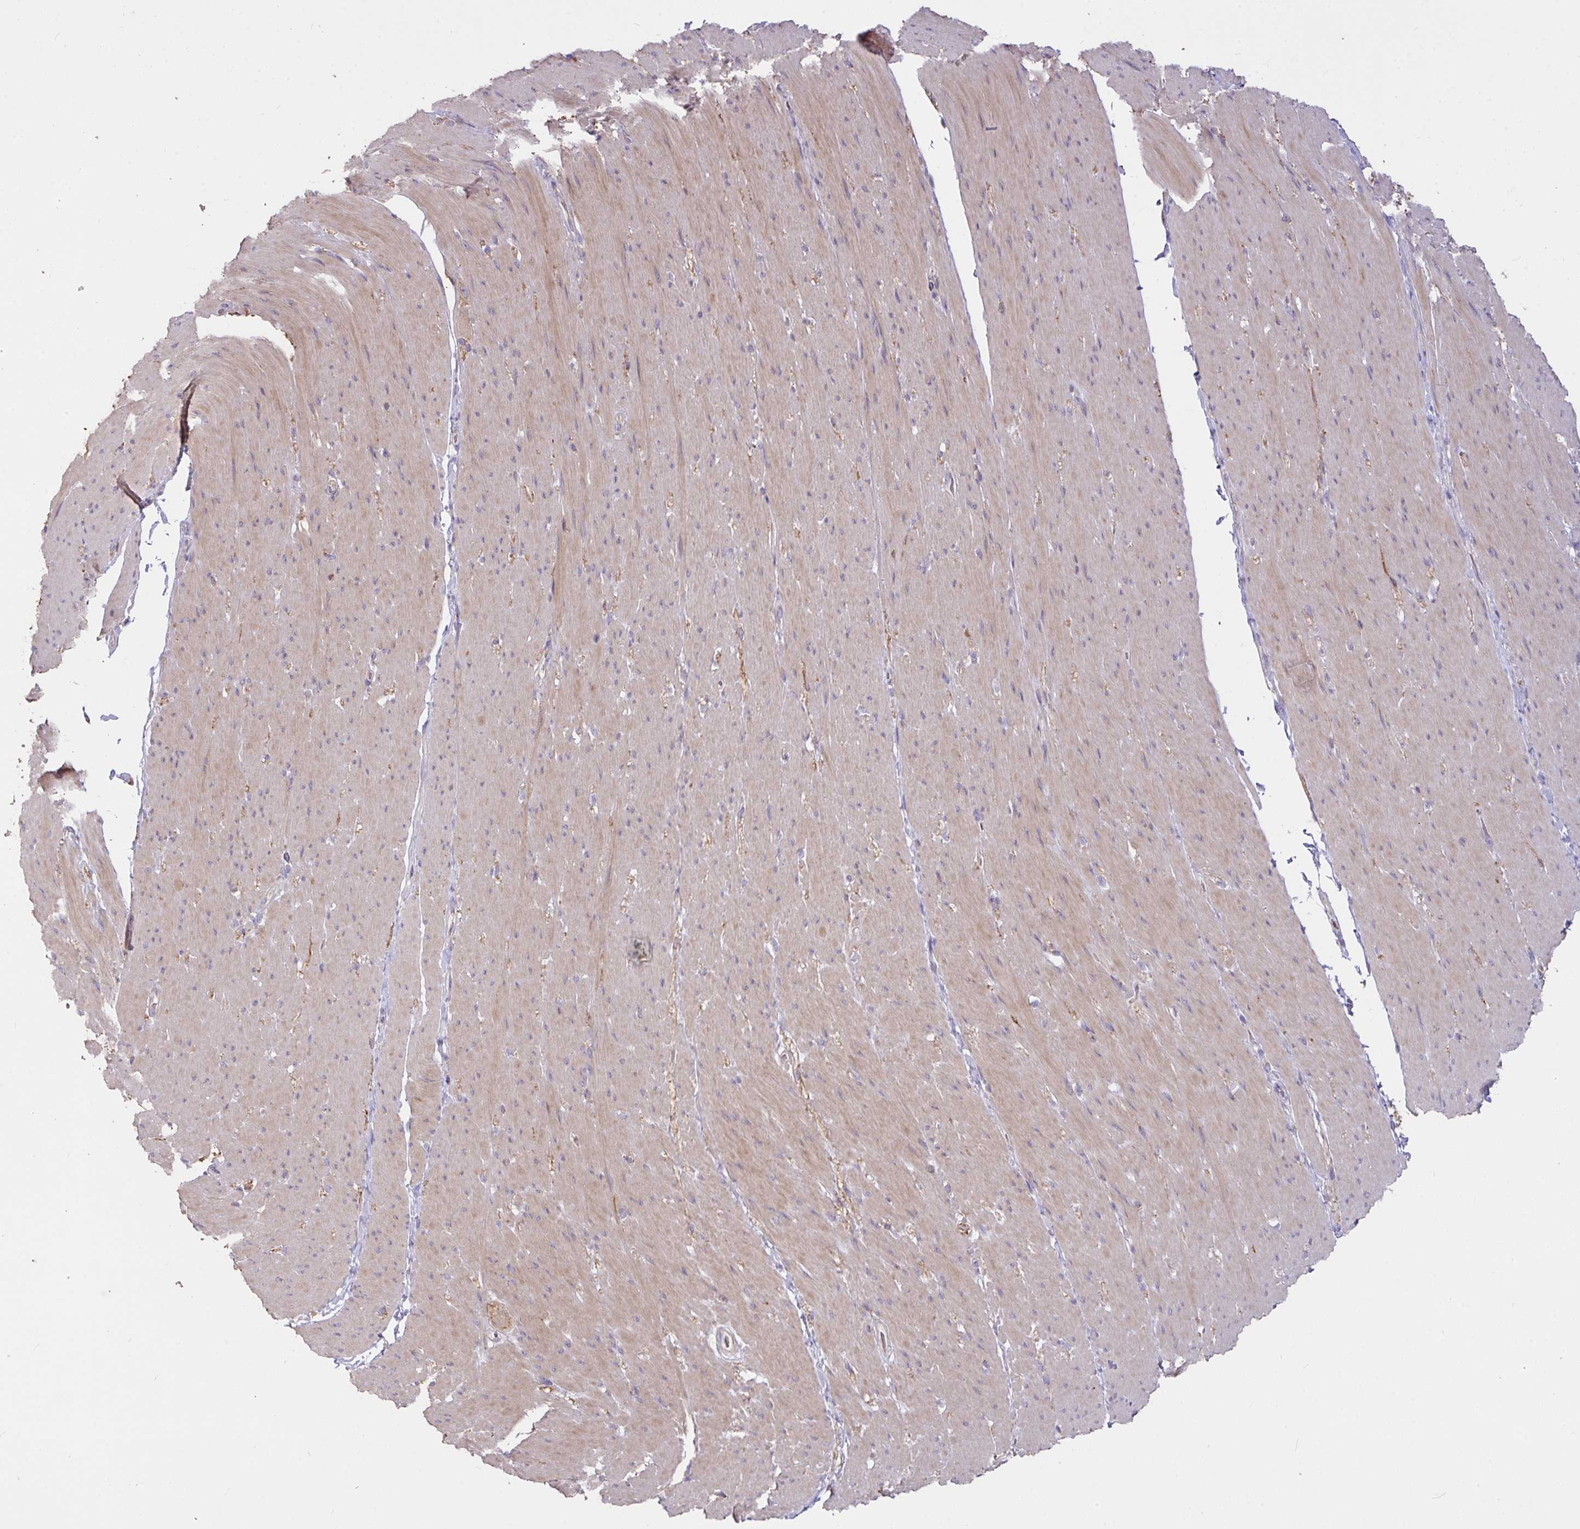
{"staining": {"intensity": "weak", "quantity": ">75%", "location": "cytoplasmic/membranous"}, "tissue": "smooth muscle", "cell_type": "Smooth muscle cells", "image_type": "normal", "snomed": [{"axis": "morphology", "description": "Normal tissue, NOS"}, {"axis": "topography", "description": "Smooth muscle"}, {"axis": "topography", "description": "Rectum"}], "caption": "Immunohistochemistry (IHC) image of benign smooth muscle stained for a protein (brown), which displays low levels of weak cytoplasmic/membranous positivity in about >75% of smooth muscle cells.", "gene": "FCER1A", "patient": {"sex": "male", "age": 53}}